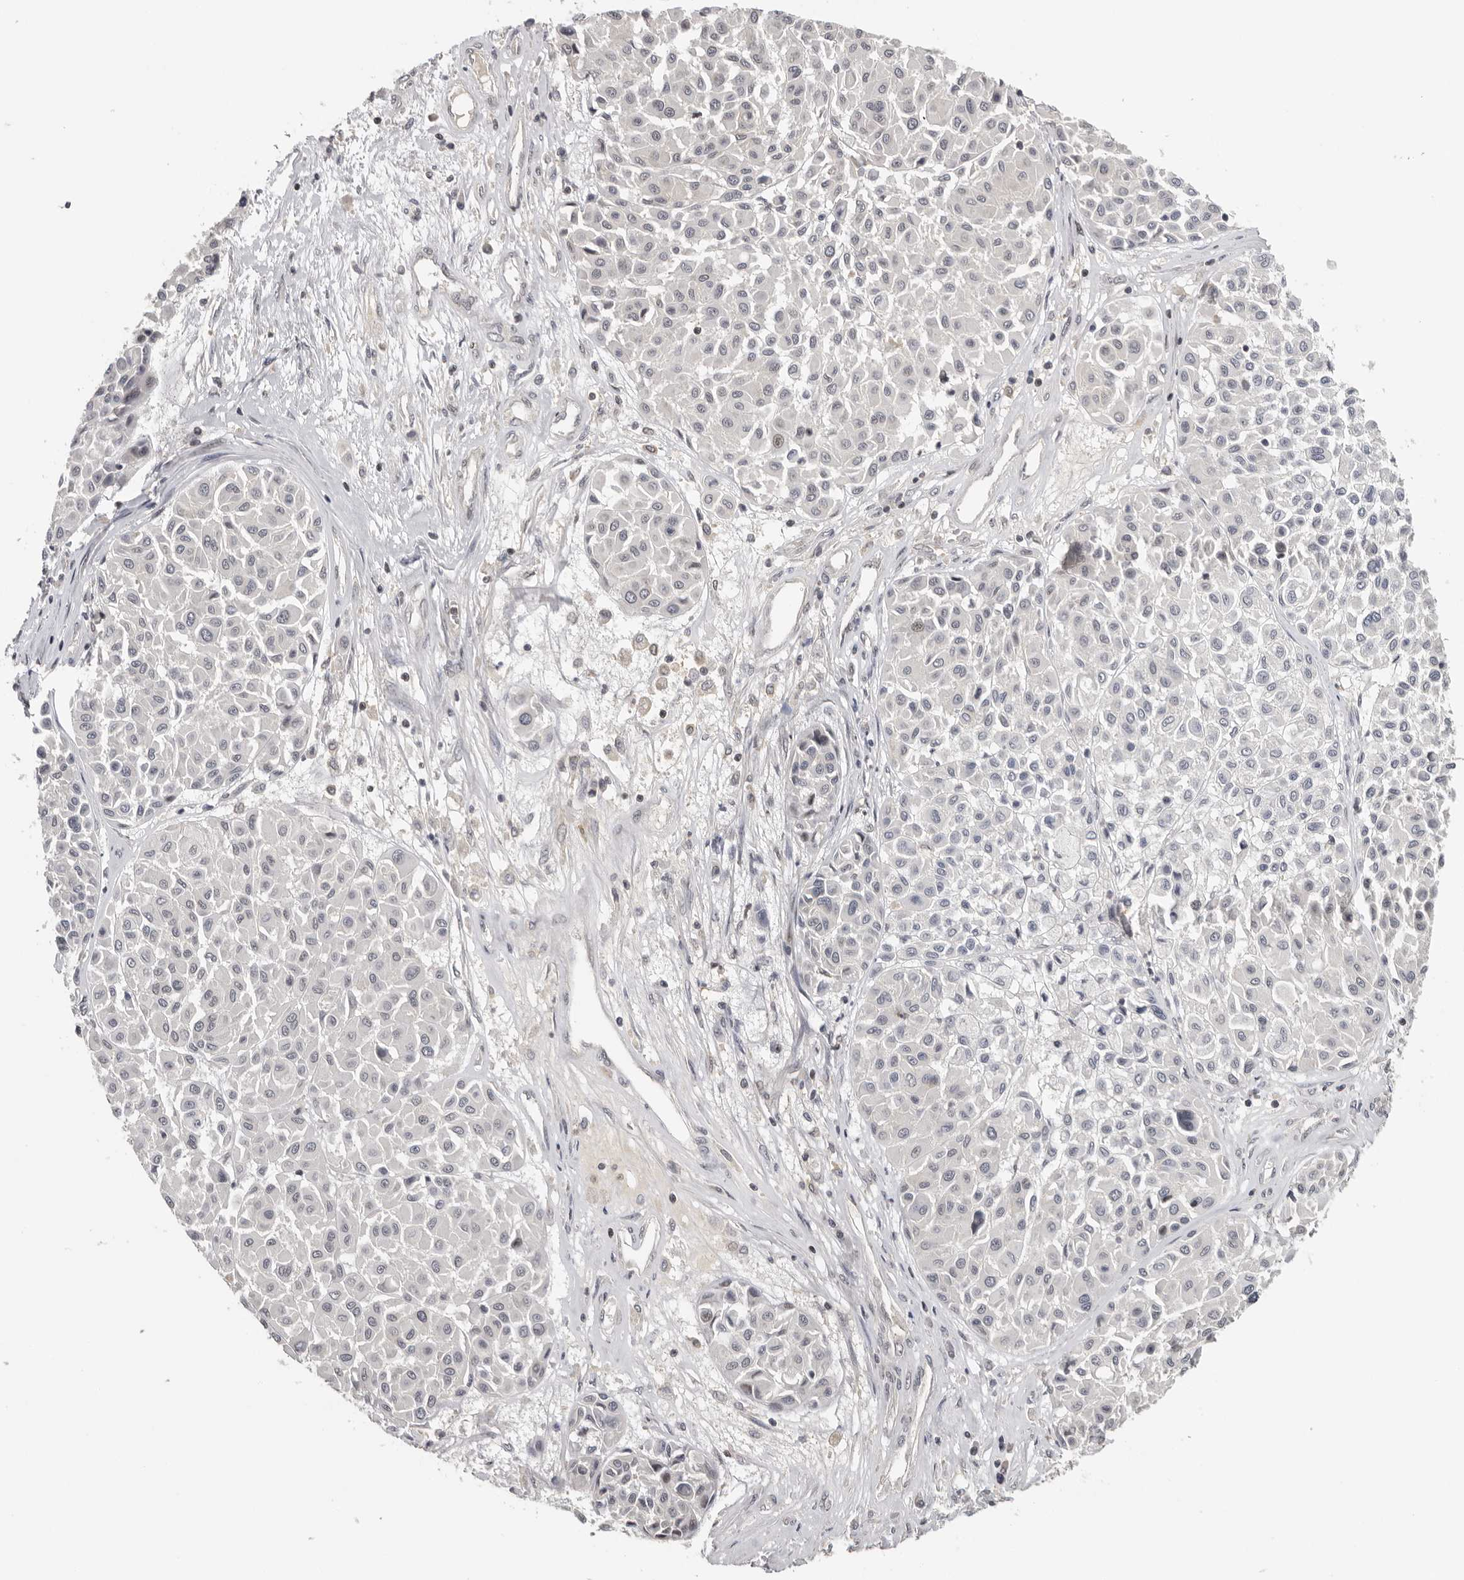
{"staining": {"intensity": "negative", "quantity": "none", "location": "none"}, "tissue": "melanoma", "cell_type": "Tumor cells", "image_type": "cancer", "snomed": [{"axis": "morphology", "description": "Malignant melanoma, Metastatic site"}, {"axis": "topography", "description": "Soft tissue"}], "caption": "Tumor cells show no significant protein expression in melanoma.", "gene": "KIF2B", "patient": {"sex": "male", "age": 41}}